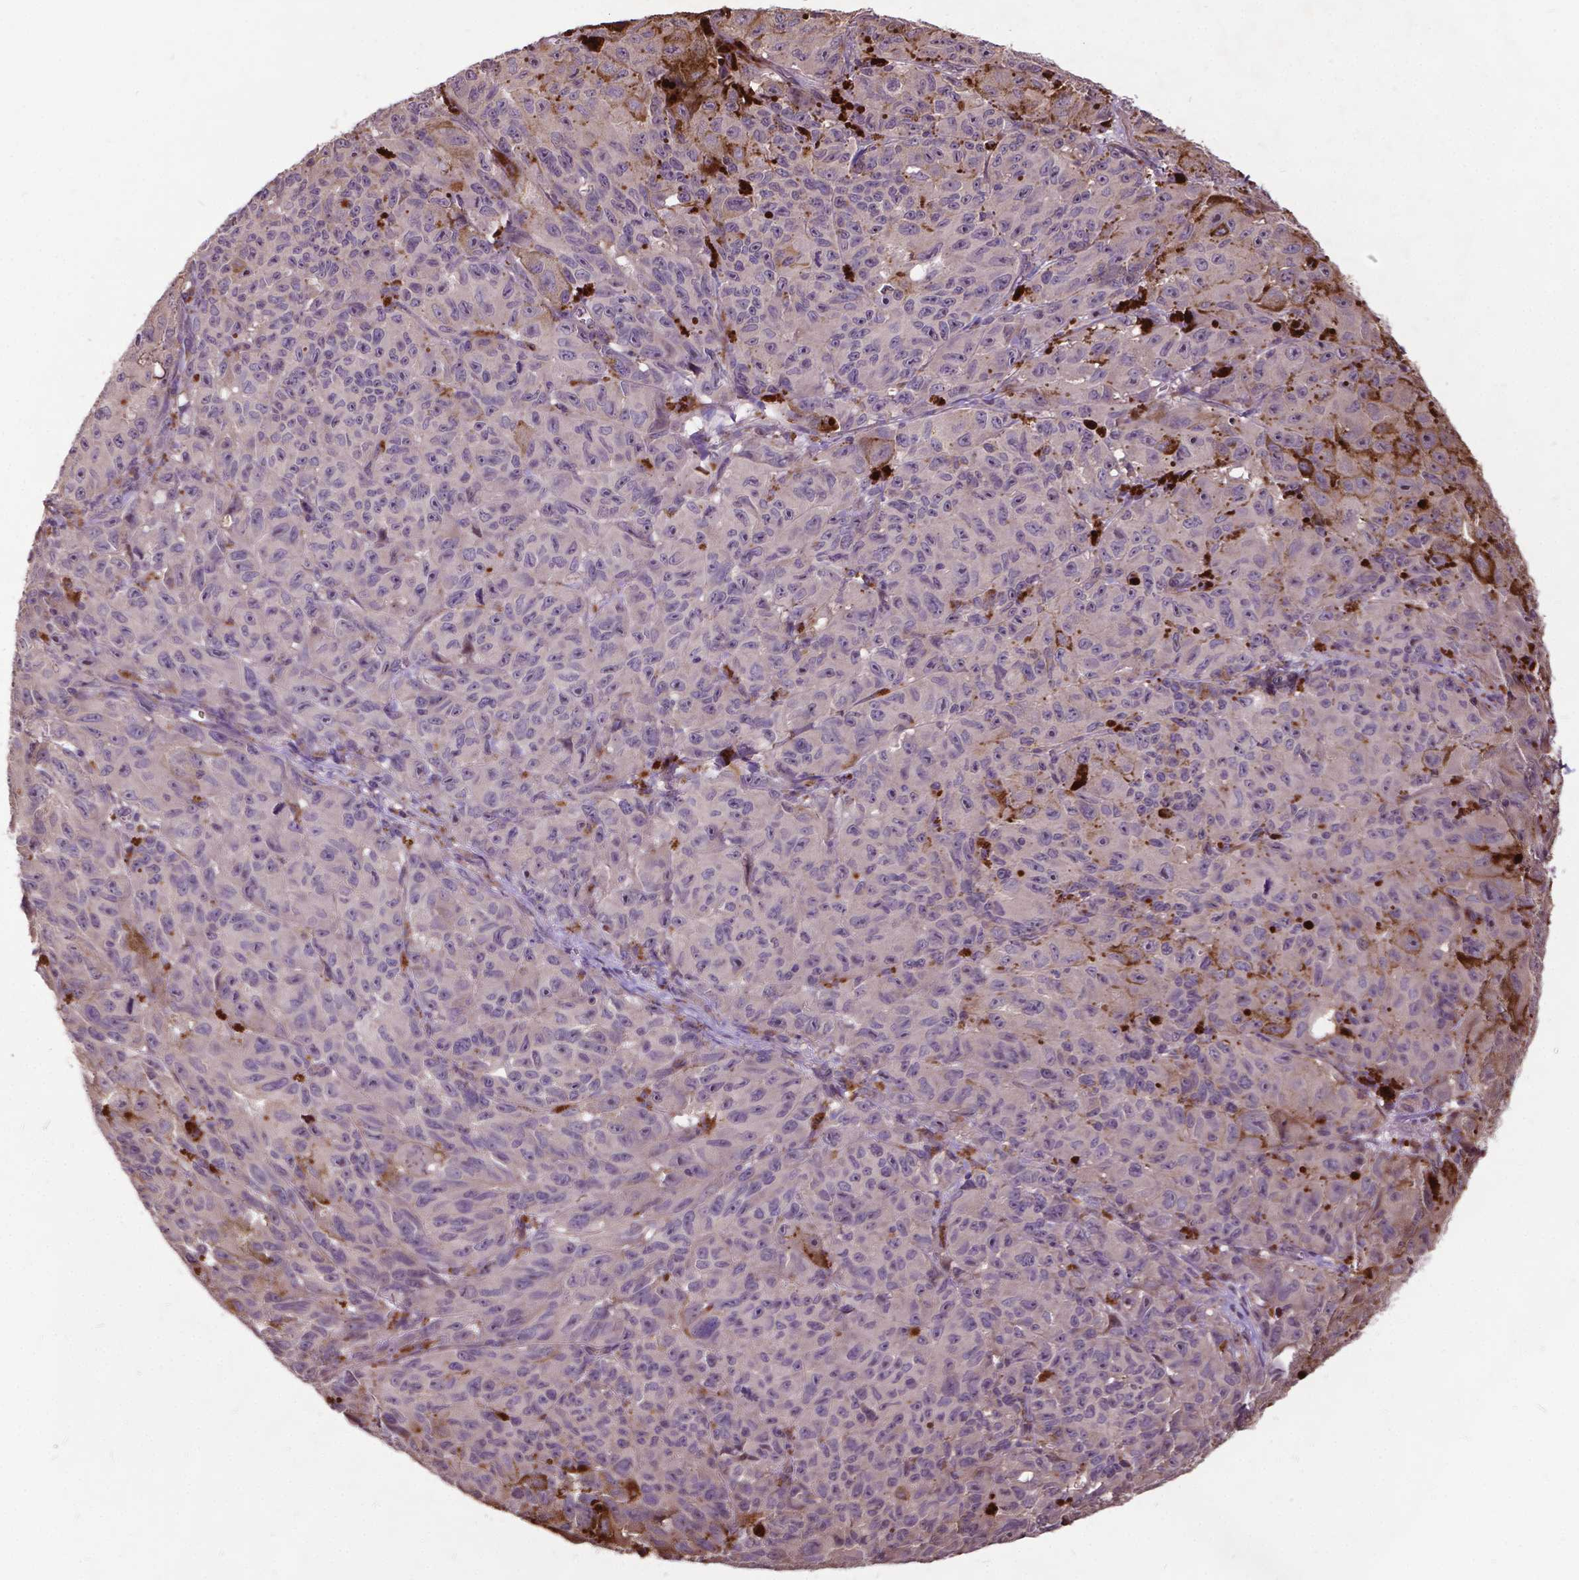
{"staining": {"intensity": "negative", "quantity": "none", "location": "none"}, "tissue": "melanoma", "cell_type": "Tumor cells", "image_type": "cancer", "snomed": [{"axis": "morphology", "description": "Malignant melanoma, NOS"}, {"axis": "topography", "description": "Vulva, labia, clitoris and Bartholin´s gland, NO"}], "caption": "Malignant melanoma was stained to show a protein in brown. There is no significant staining in tumor cells.", "gene": "AP1S3", "patient": {"sex": "female", "age": 75}}